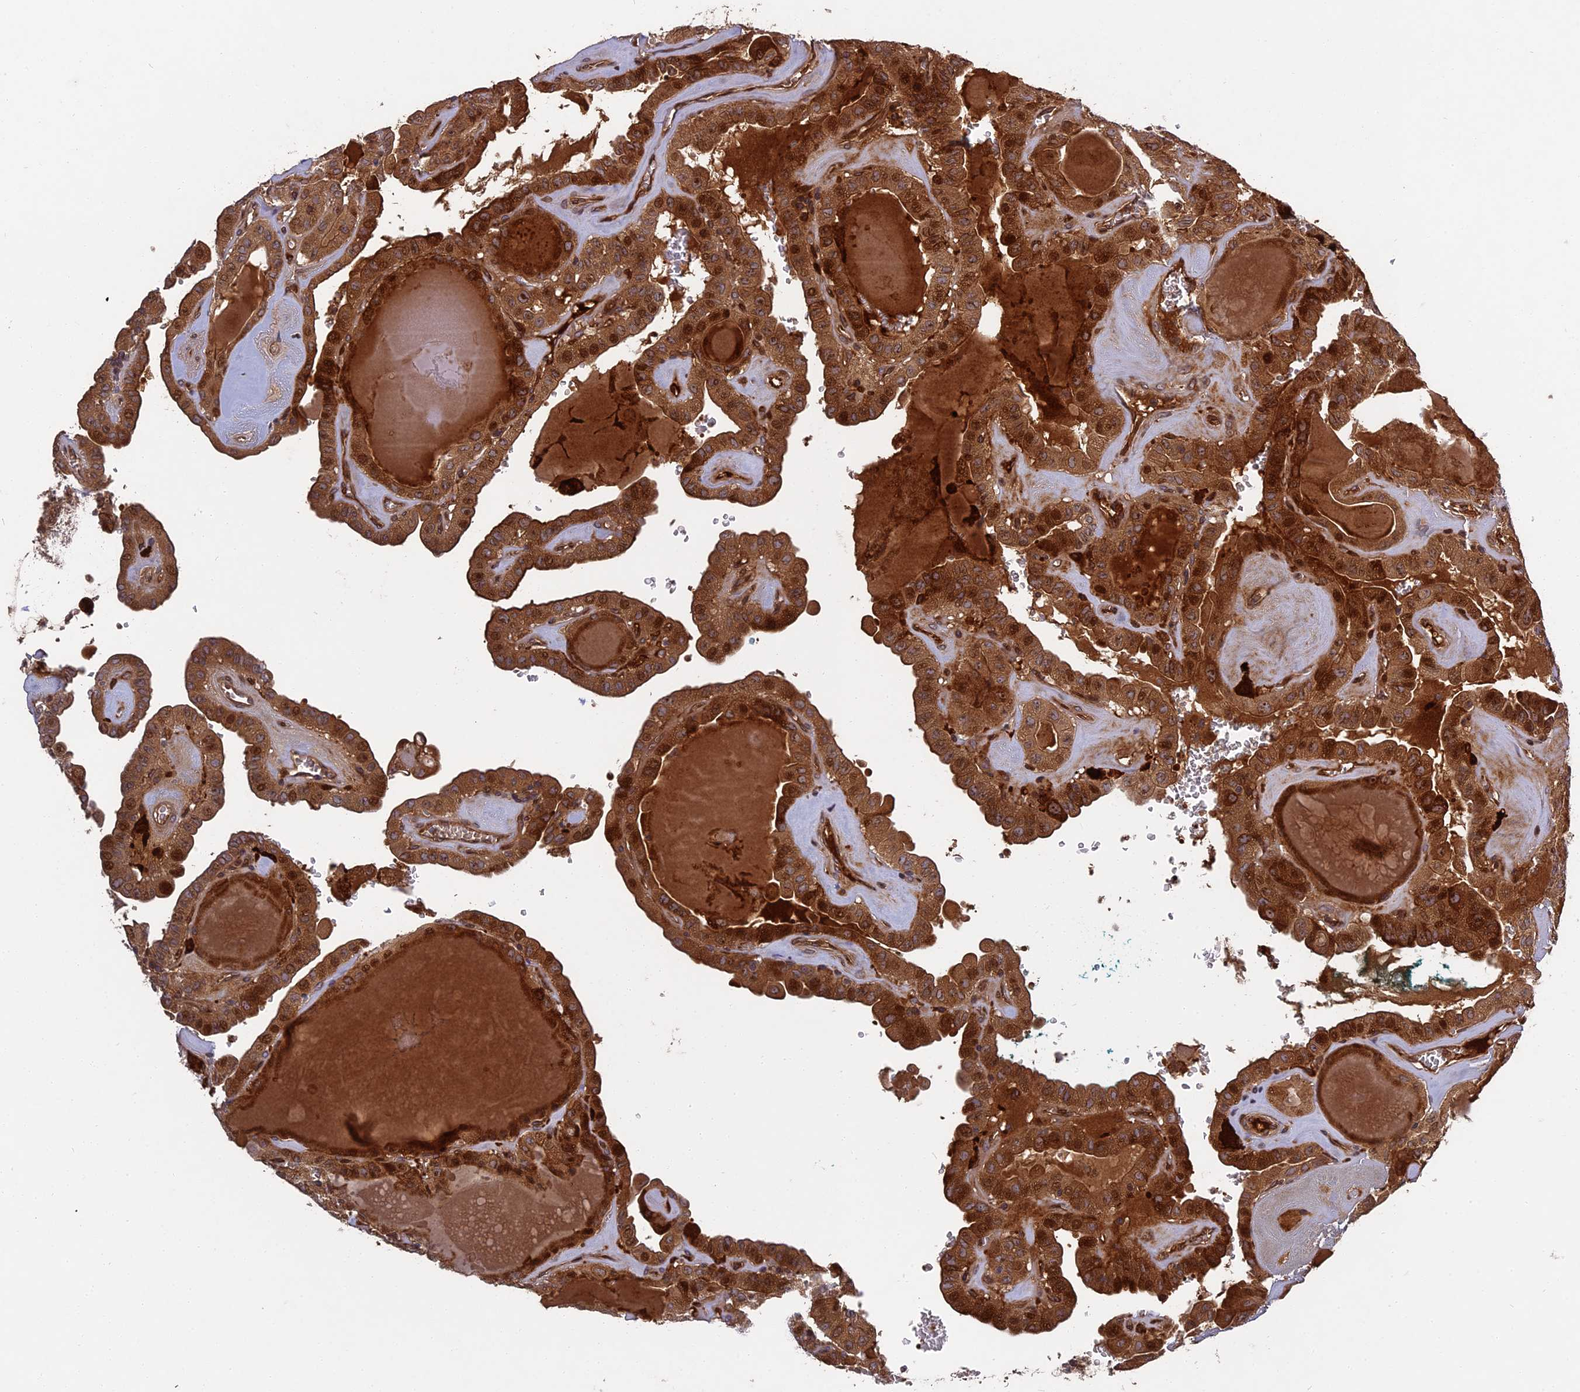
{"staining": {"intensity": "moderate", "quantity": ">75%", "location": "cytoplasmic/membranous,nuclear"}, "tissue": "thyroid cancer", "cell_type": "Tumor cells", "image_type": "cancer", "snomed": [{"axis": "morphology", "description": "Papillary adenocarcinoma, NOS"}, {"axis": "topography", "description": "Thyroid gland"}], "caption": "Human thyroid cancer stained with a brown dye shows moderate cytoplasmic/membranous and nuclear positive positivity in about >75% of tumor cells.", "gene": "TMUB2", "patient": {"sex": "male", "age": 52}}